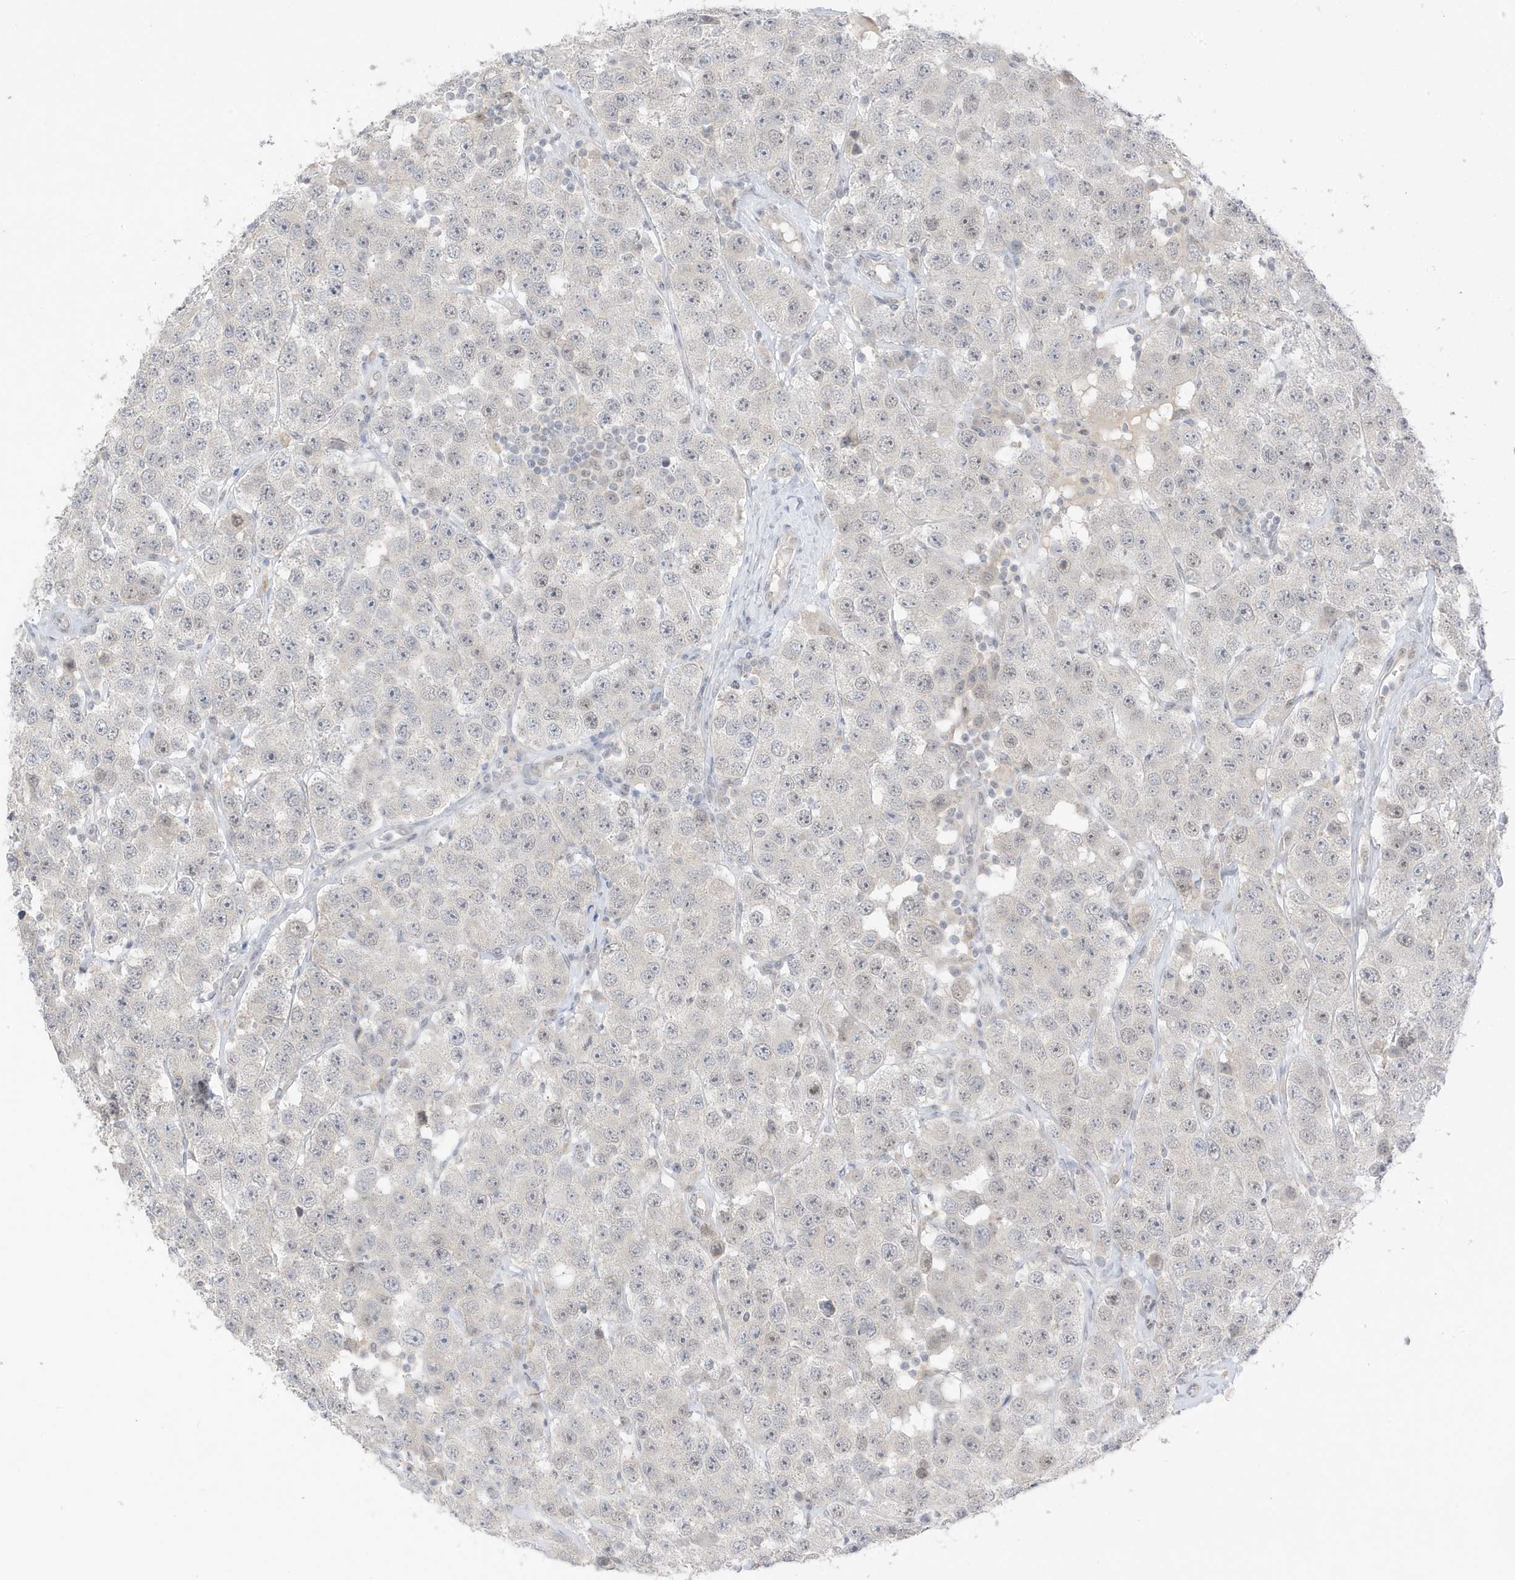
{"staining": {"intensity": "negative", "quantity": "none", "location": "none"}, "tissue": "testis cancer", "cell_type": "Tumor cells", "image_type": "cancer", "snomed": [{"axis": "morphology", "description": "Seminoma, NOS"}, {"axis": "topography", "description": "Testis"}], "caption": "Seminoma (testis) was stained to show a protein in brown. There is no significant positivity in tumor cells.", "gene": "MSL3", "patient": {"sex": "male", "age": 28}}